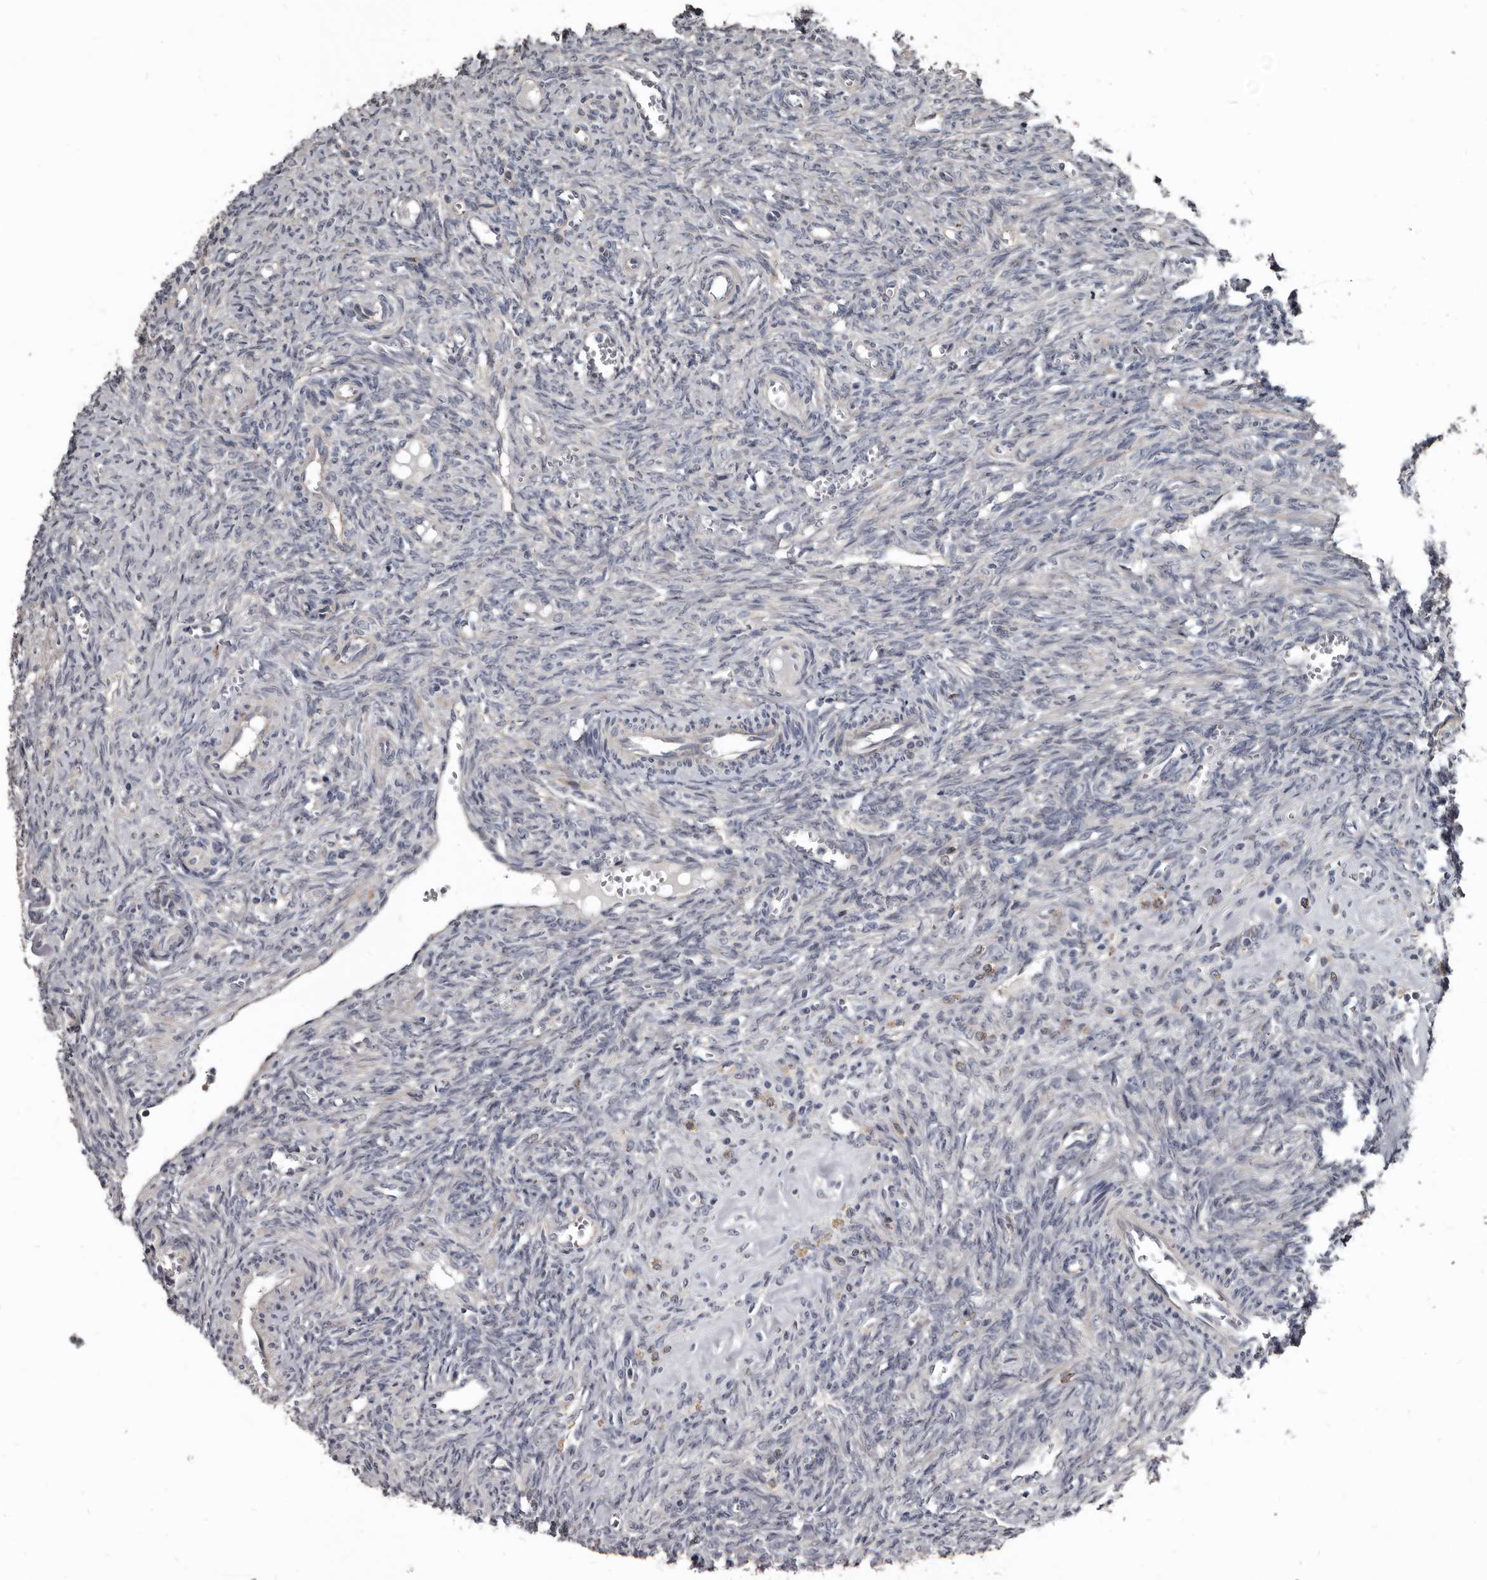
{"staining": {"intensity": "negative", "quantity": "none", "location": "none"}, "tissue": "ovary", "cell_type": "Ovarian stroma cells", "image_type": "normal", "snomed": [{"axis": "morphology", "description": "Normal tissue, NOS"}, {"axis": "topography", "description": "Ovary"}], "caption": "Photomicrograph shows no protein staining in ovarian stroma cells of normal ovary. Nuclei are stained in blue.", "gene": "DHPS", "patient": {"sex": "female", "age": 41}}